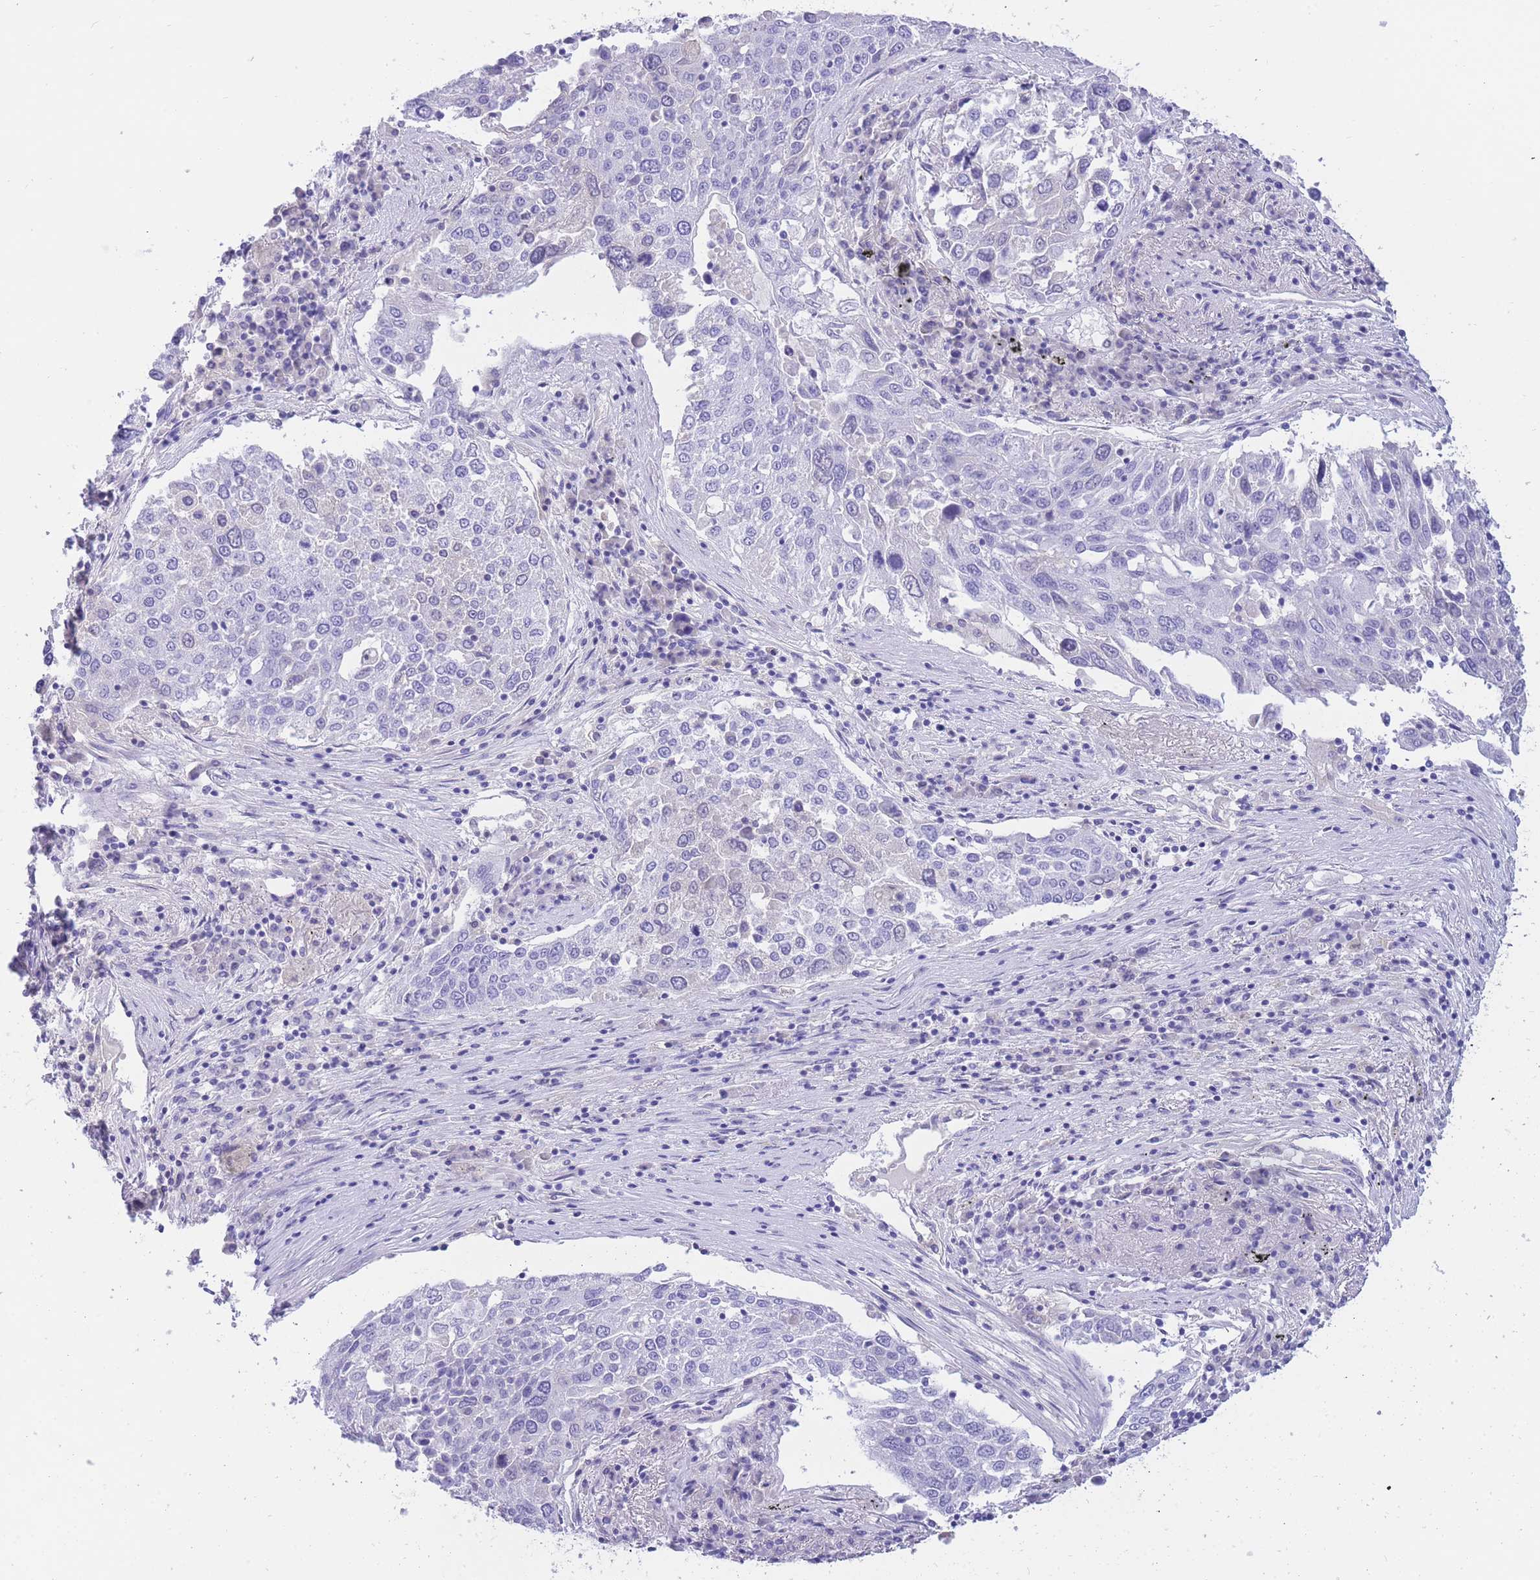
{"staining": {"intensity": "negative", "quantity": "none", "location": "none"}, "tissue": "lung cancer", "cell_type": "Tumor cells", "image_type": "cancer", "snomed": [{"axis": "morphology", "description": "Squamous cell carcinoma, NOS"}, {"axis": "topography", "description": "Lung"}], "caption": "An immunohistochemistry (IHC) image of lung squamous cell carcinoma is shown. There is no staining in tumor cells of lung squamous cell carcinoma.", "gene": "SULT1A1", "patient": {"sex": "male", "age": 65}}